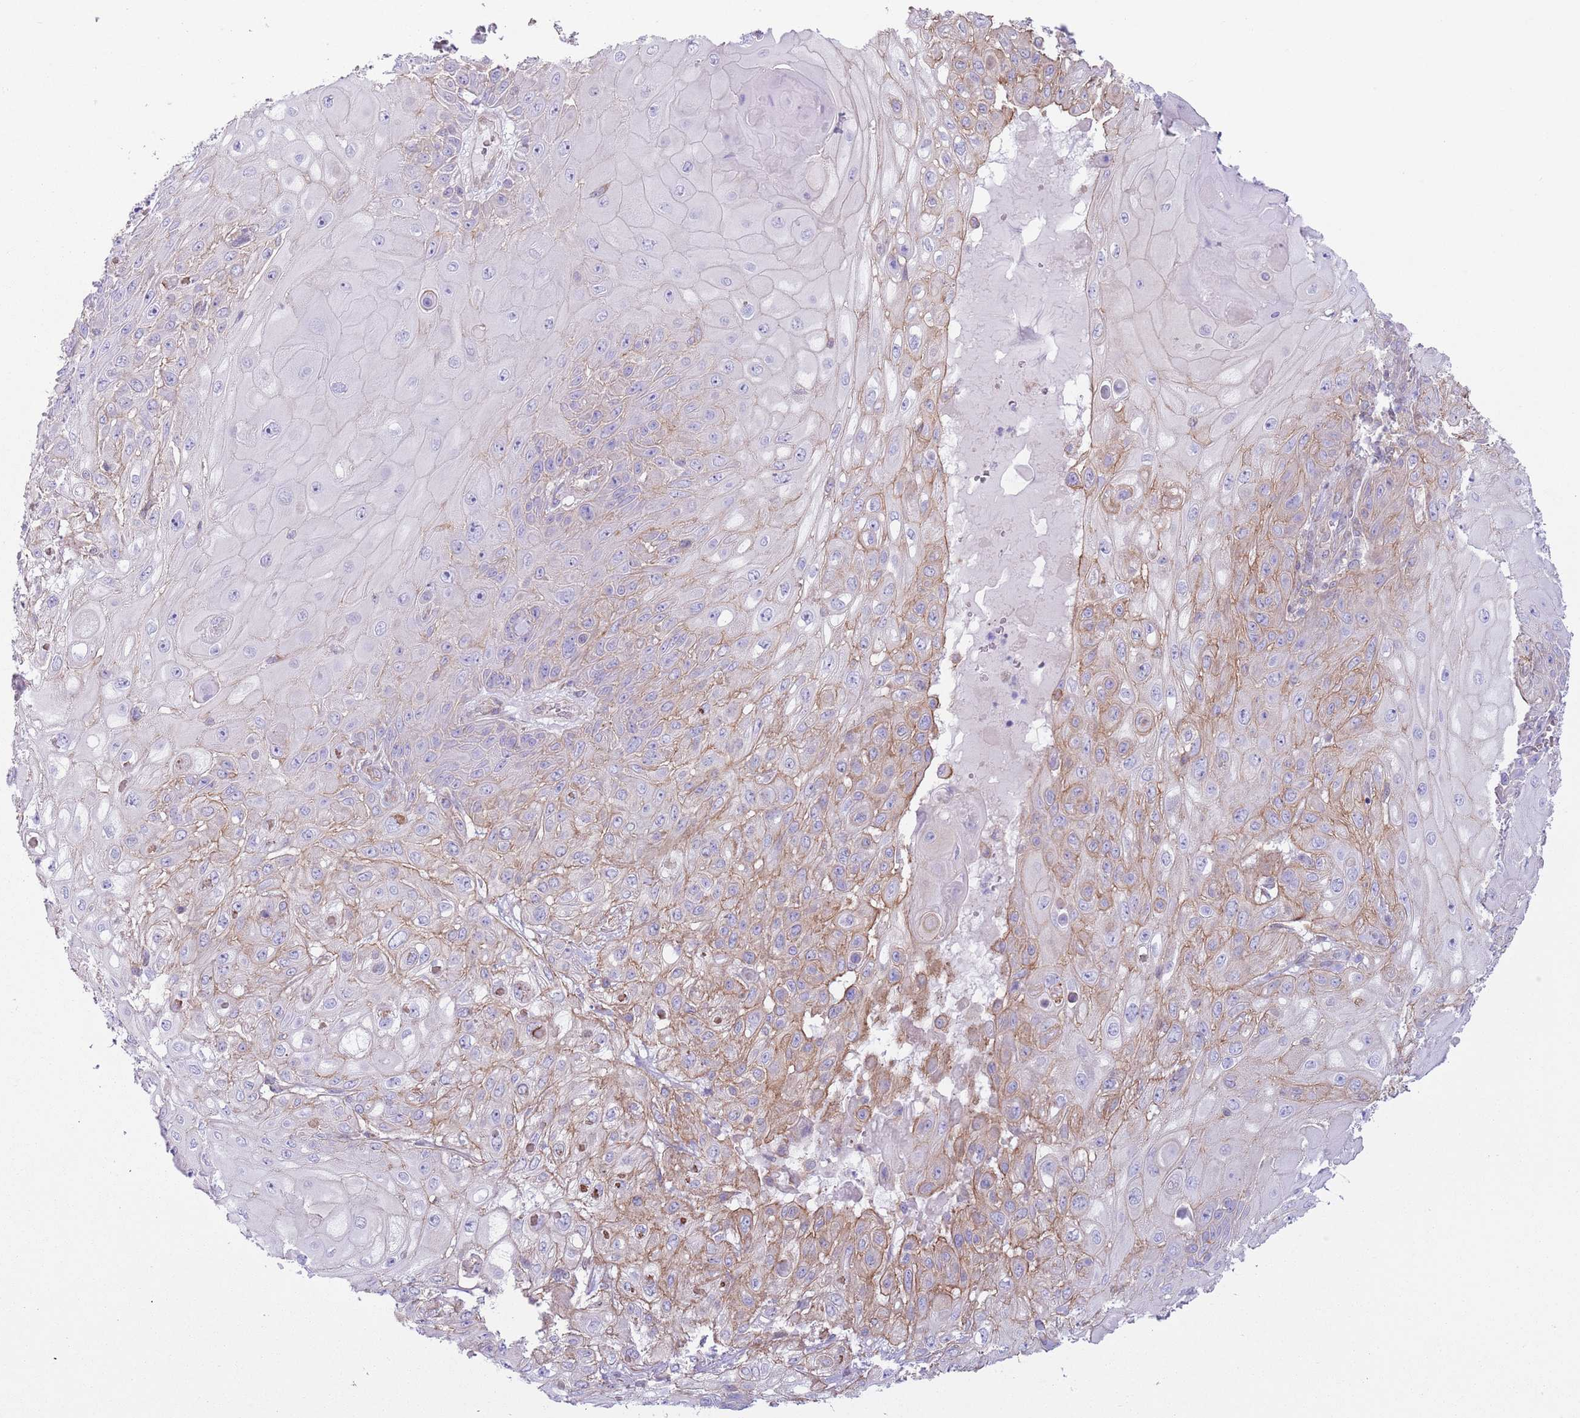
{"staining": {"intensity": "moderate", "quantity": ">75%", "location": "cytoplasmic/membranous"}, "tissue": "skin cancer", "cell_type": "Tumor cells", "image_type": "cancer", "snomed": [{"axis": "morphology", "description": "Normal tissue, NOS"}, {"axis": "morphology", "description": "Squamous cell carcinoma, NOS"}, {"axis": "topography", "description": "Skin"}, {"axis": "topography", "description": "Cartilage tissue"}], "caption": "Skin cancer stained for a protein shows moderate cytoplasmic/membranous positivity in tumor cells.", "gene": "RBP3", "patient": {"sex": "female", "age": 79}}